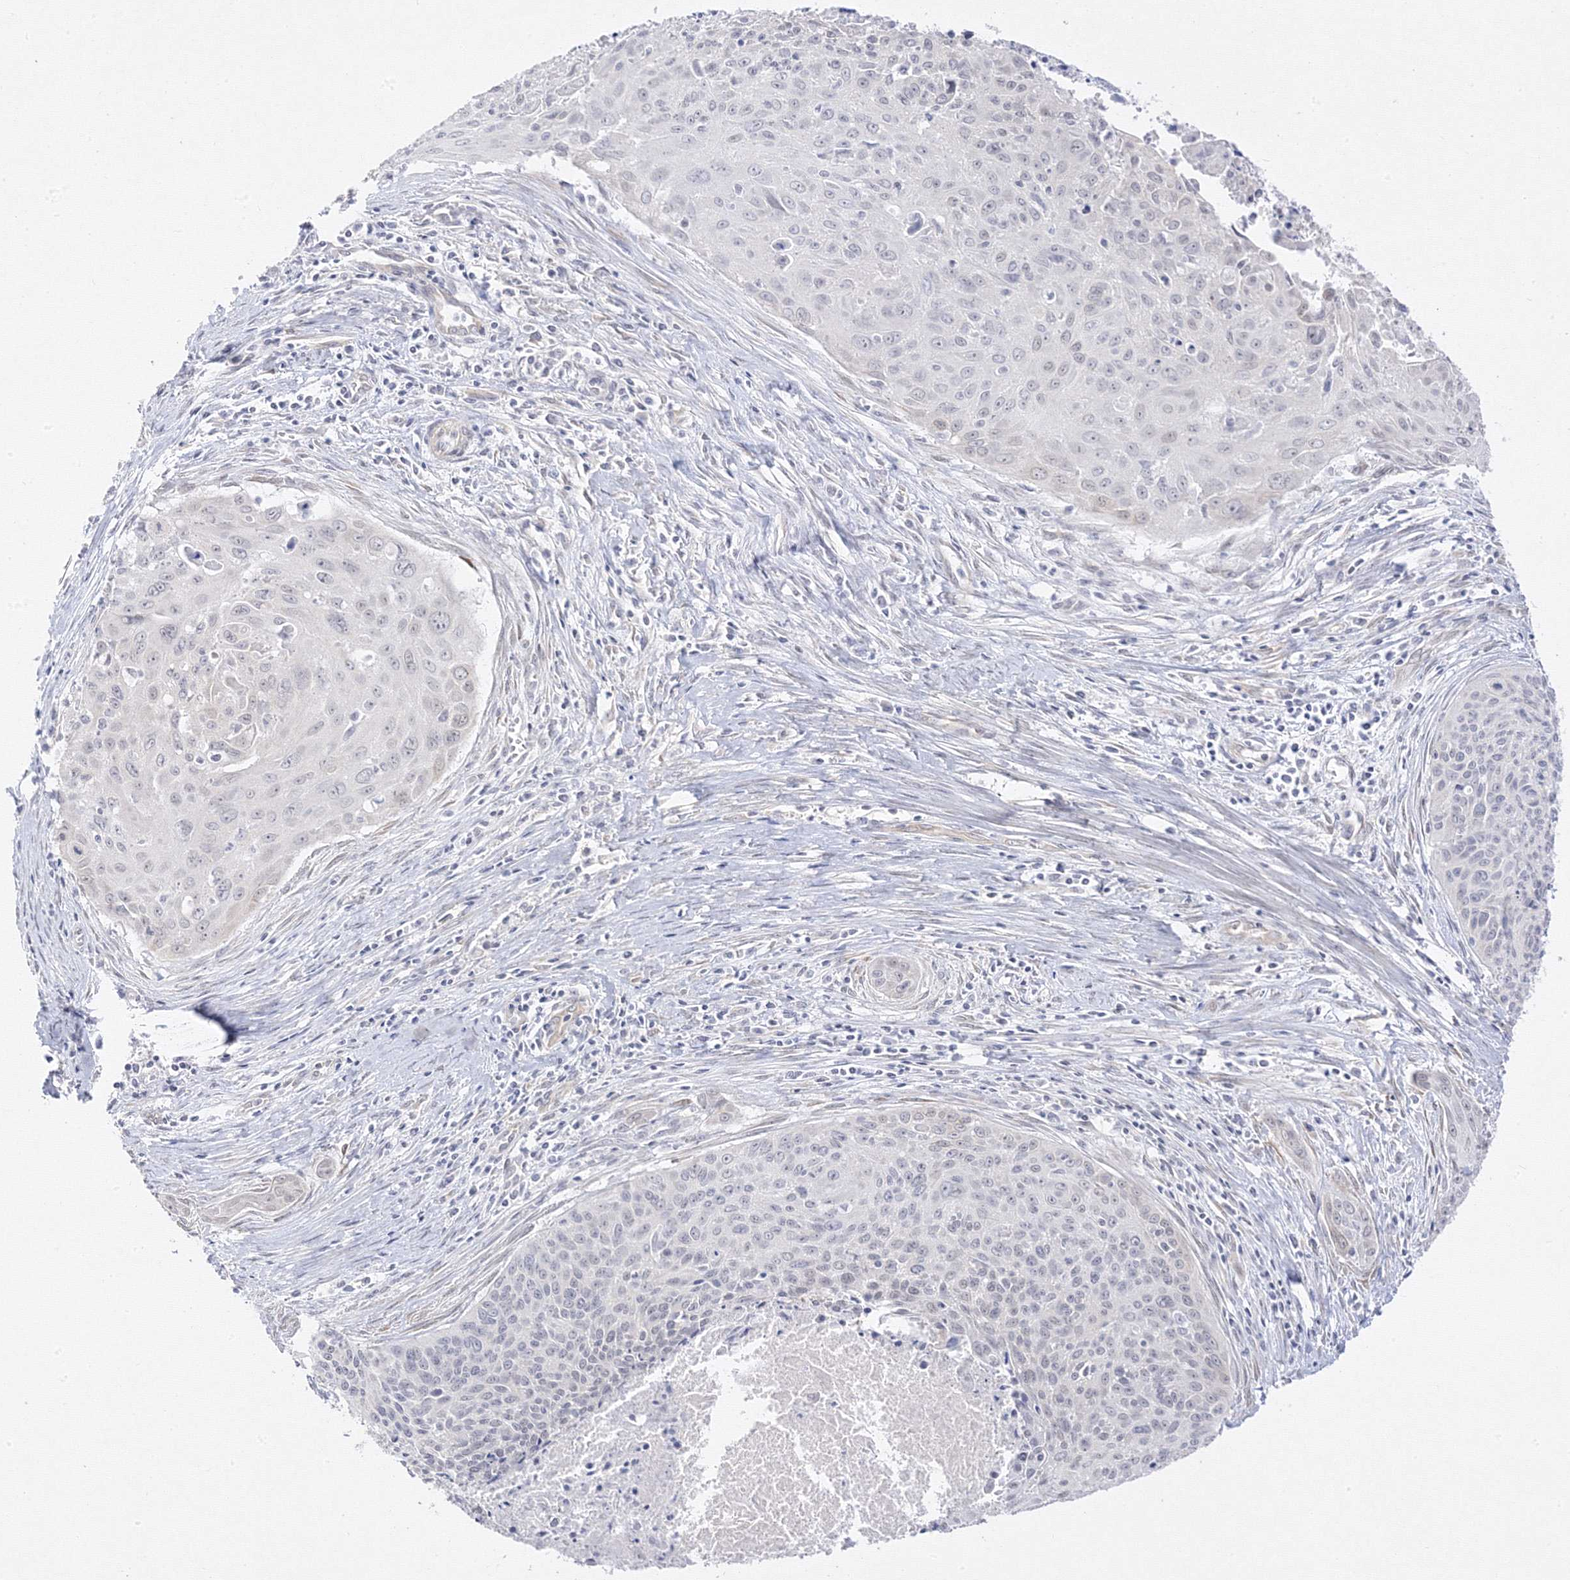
{"staining": {"intensity": "negative", "quantity": "none", "location": "none"}, "tissue": "cervical cancer", "cell_type": "Tumor cells", "image_type": "cancer", "snomed": [{"axis": "morphology", "description": "Squamous cell carcinoma, NOS"}, {"axis": "topography", "description": "Cervix"}], "caption": "A micrograph of human cervical cancer (squamous cell carcinoma) is negative for staining in tumor cells.", "gene": "C2CD2", "patient": {"sex": "female", "age": 55}}